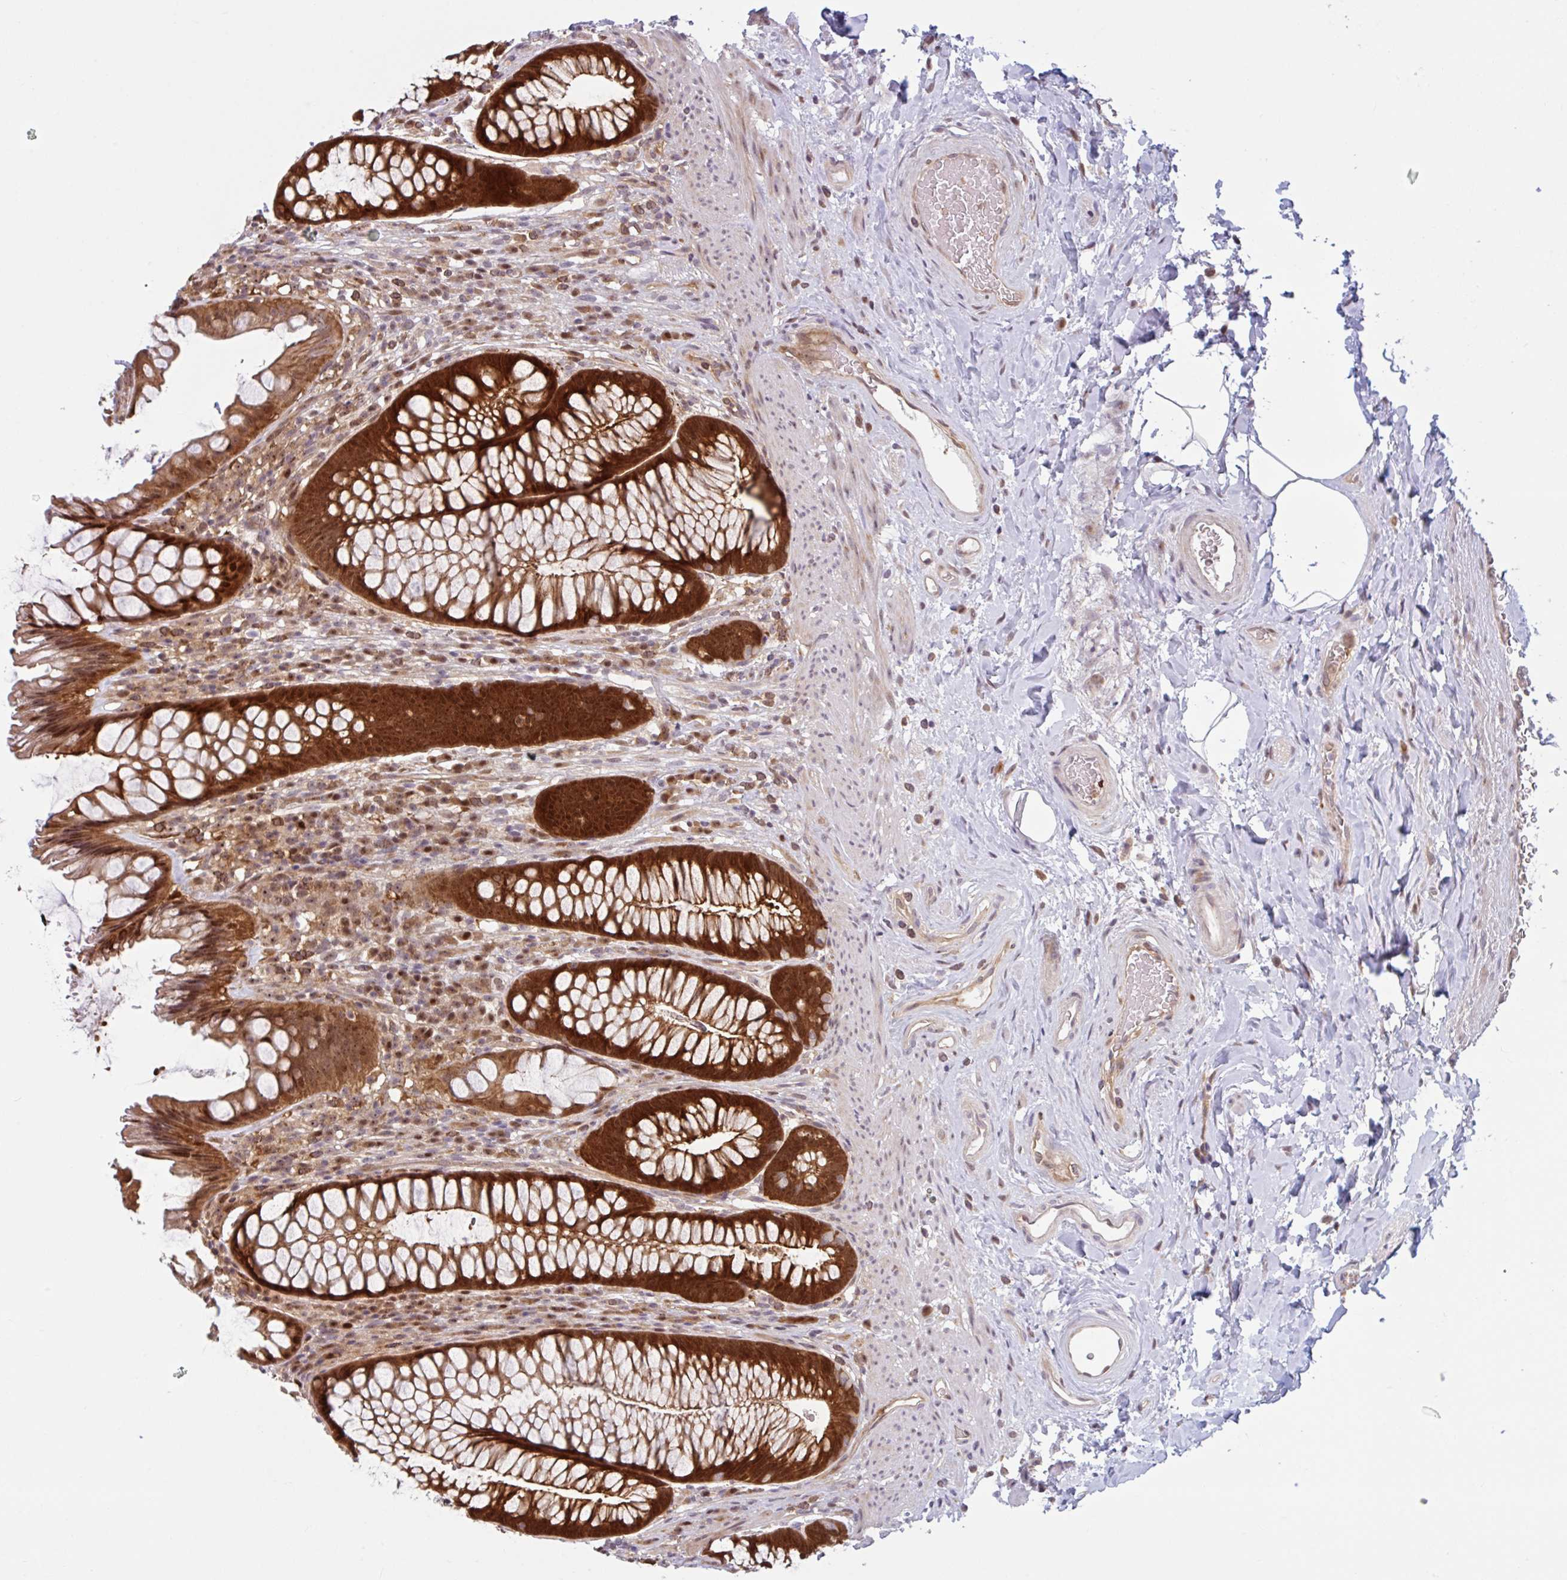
{"staining": {"intensity": "strong", "quantity": ">75%", "location": "cytoplasmic/membranous,nuclear"}, "tissue": "rectum", "cell_type": "Glandular cells", "image_type": "normal", "snomed": [{"axis": "morphology", "description": "Normal tissue, NOS"}, {"axis": "topography", "description": "Rectum"}], "caption": "A high amount of strong cytoplasmic/membranous,nuclear staining is appreciated in about >75% of glandular cells in unremarkable rectum. (IHC, brightfield microscopy, high magnification).", "gene": "HMBS", "patient": {"sex": "male", "age": 53}}